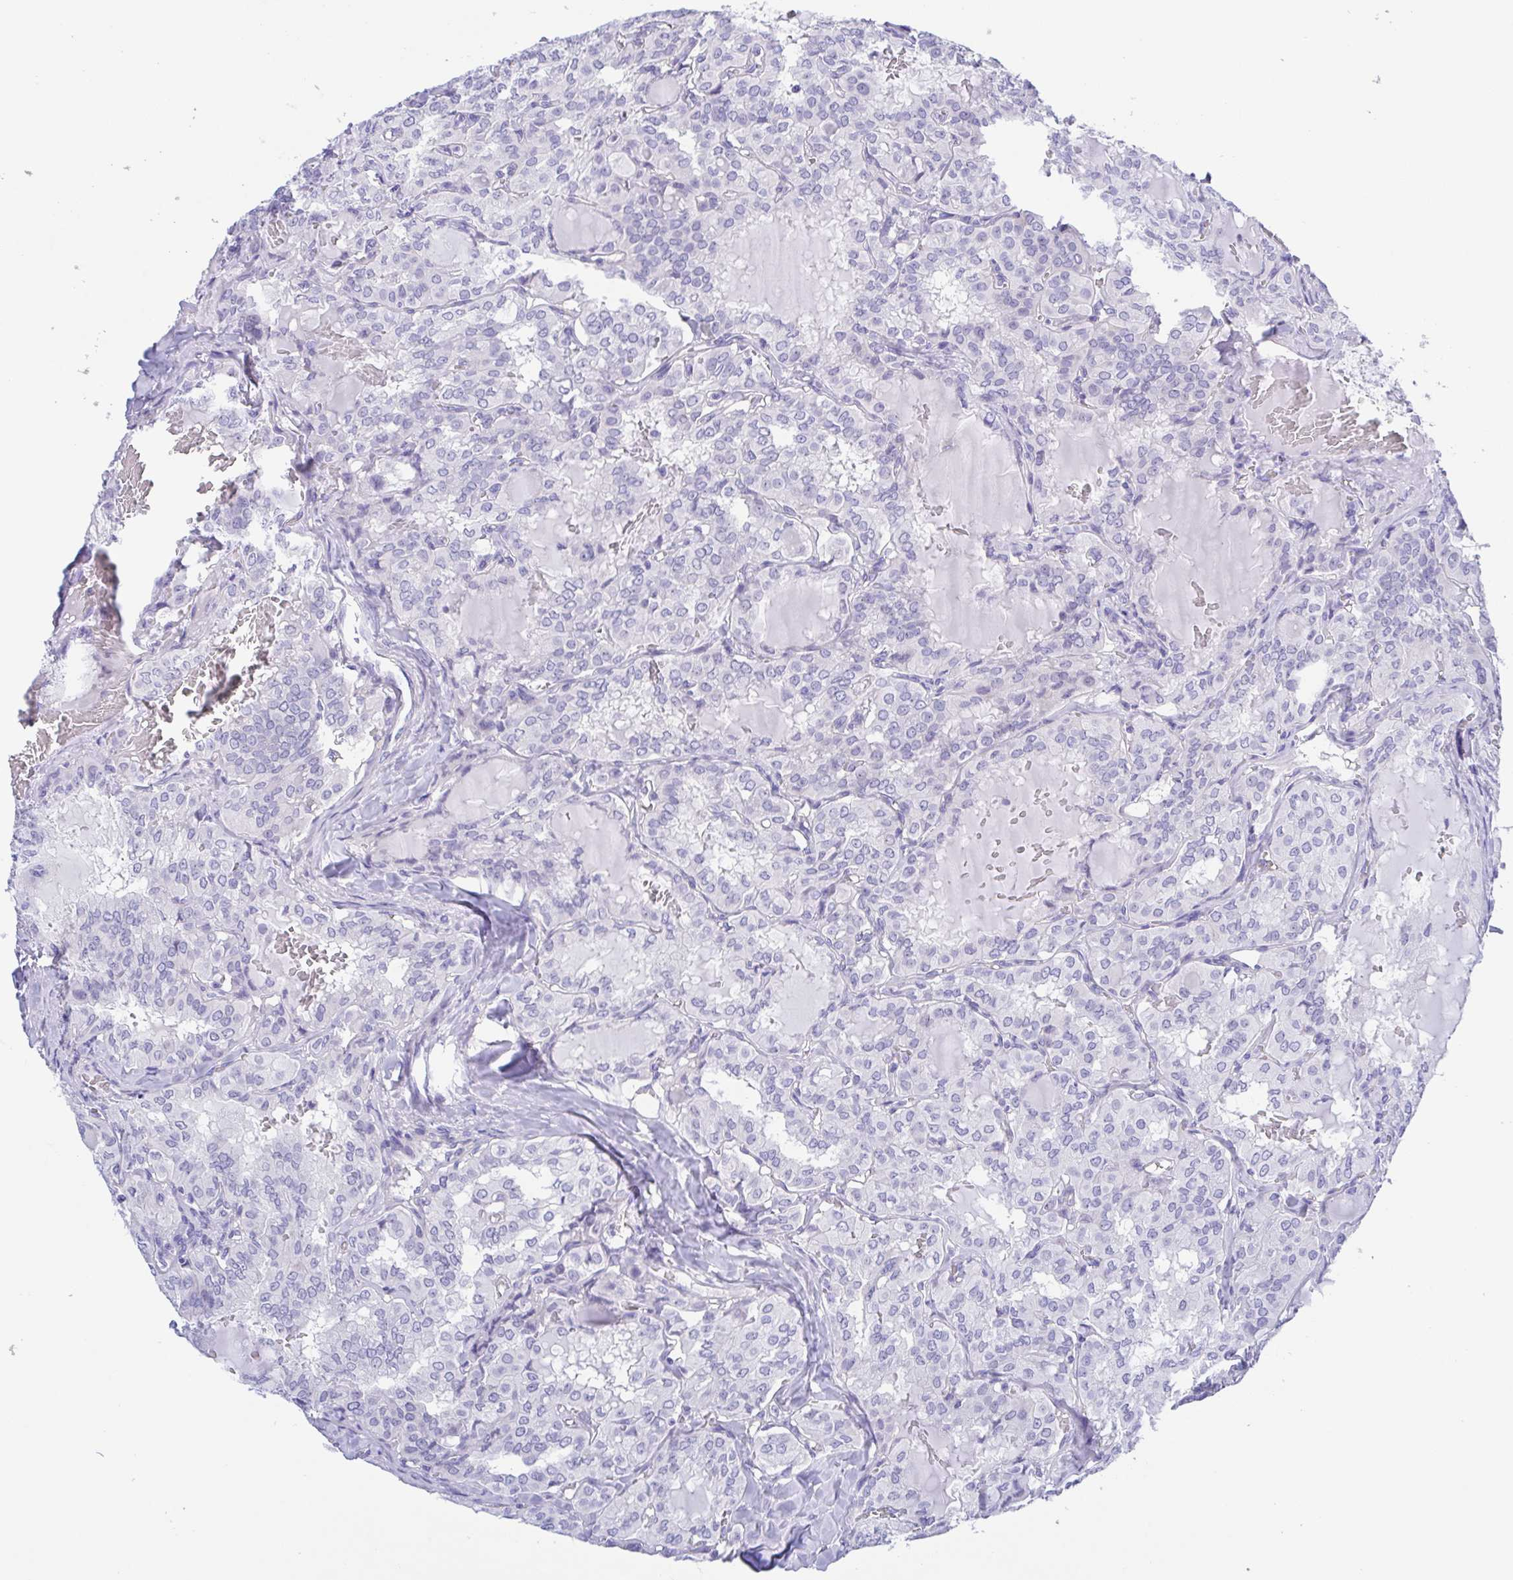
{"staining": {"intensity": "negative", "quantity": "none", "location": "none"}, "tissue": "thyroid cancer", "cell_type": "Tumor cells", "image_type": "cancer", "snomed": [{"axis": "morphology", "description": "Papillary adenocarcinoma, NOS"}, {"axis": "topography", "description": "Thyroid gland"}], "caption": "High power microscopy micrograph of an IHC histopathology image of thyroid papillary adenocarcinoma, revealing no significant positivity in tumor cells.", "gene": "MUCL3", "patient": {"sex": "male", "age": 20}}